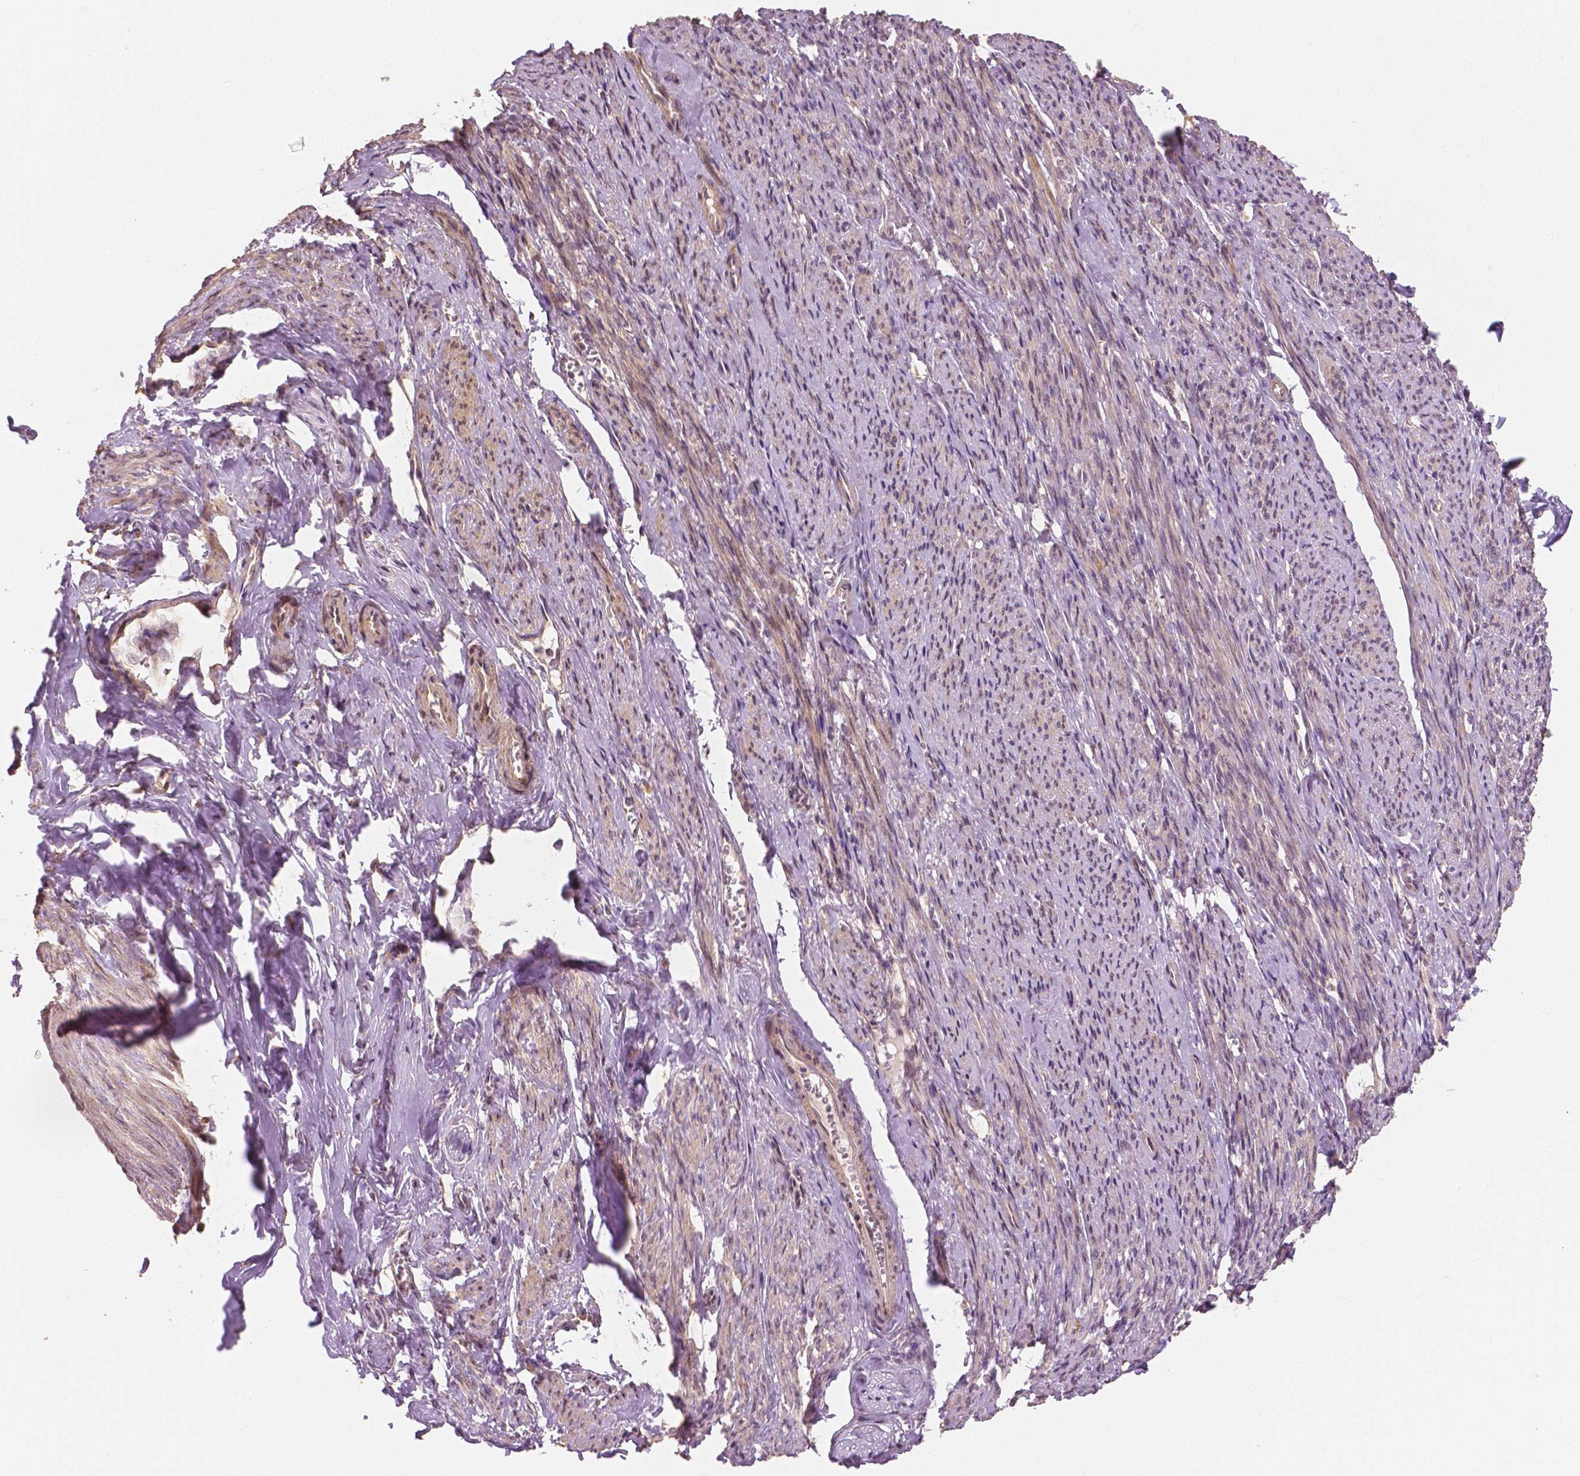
{"staining": {"intensity": "weak", "quantity": ">75%", "location": "cytoplasmic/membranous,nuclear"}, "tissue": "smooth muscle", "cell_type": "Smooth muscle cells", "image_type": "normal", "snomed": [{"axis": "morphology", "description": "Normal tissue, NOS"}, {"axis": "topography", "description": "Smooth muscle"}], "caption": "A micrograph showing weak cytoplasmic/membranous,nuclear expression in approximately >75% of smooth muscle cells in benign smooth muscle, as visualized by brown immunohistochemical staining.", "gene": "CLBA1", "patient": {"sex": "female", "age": 65}}